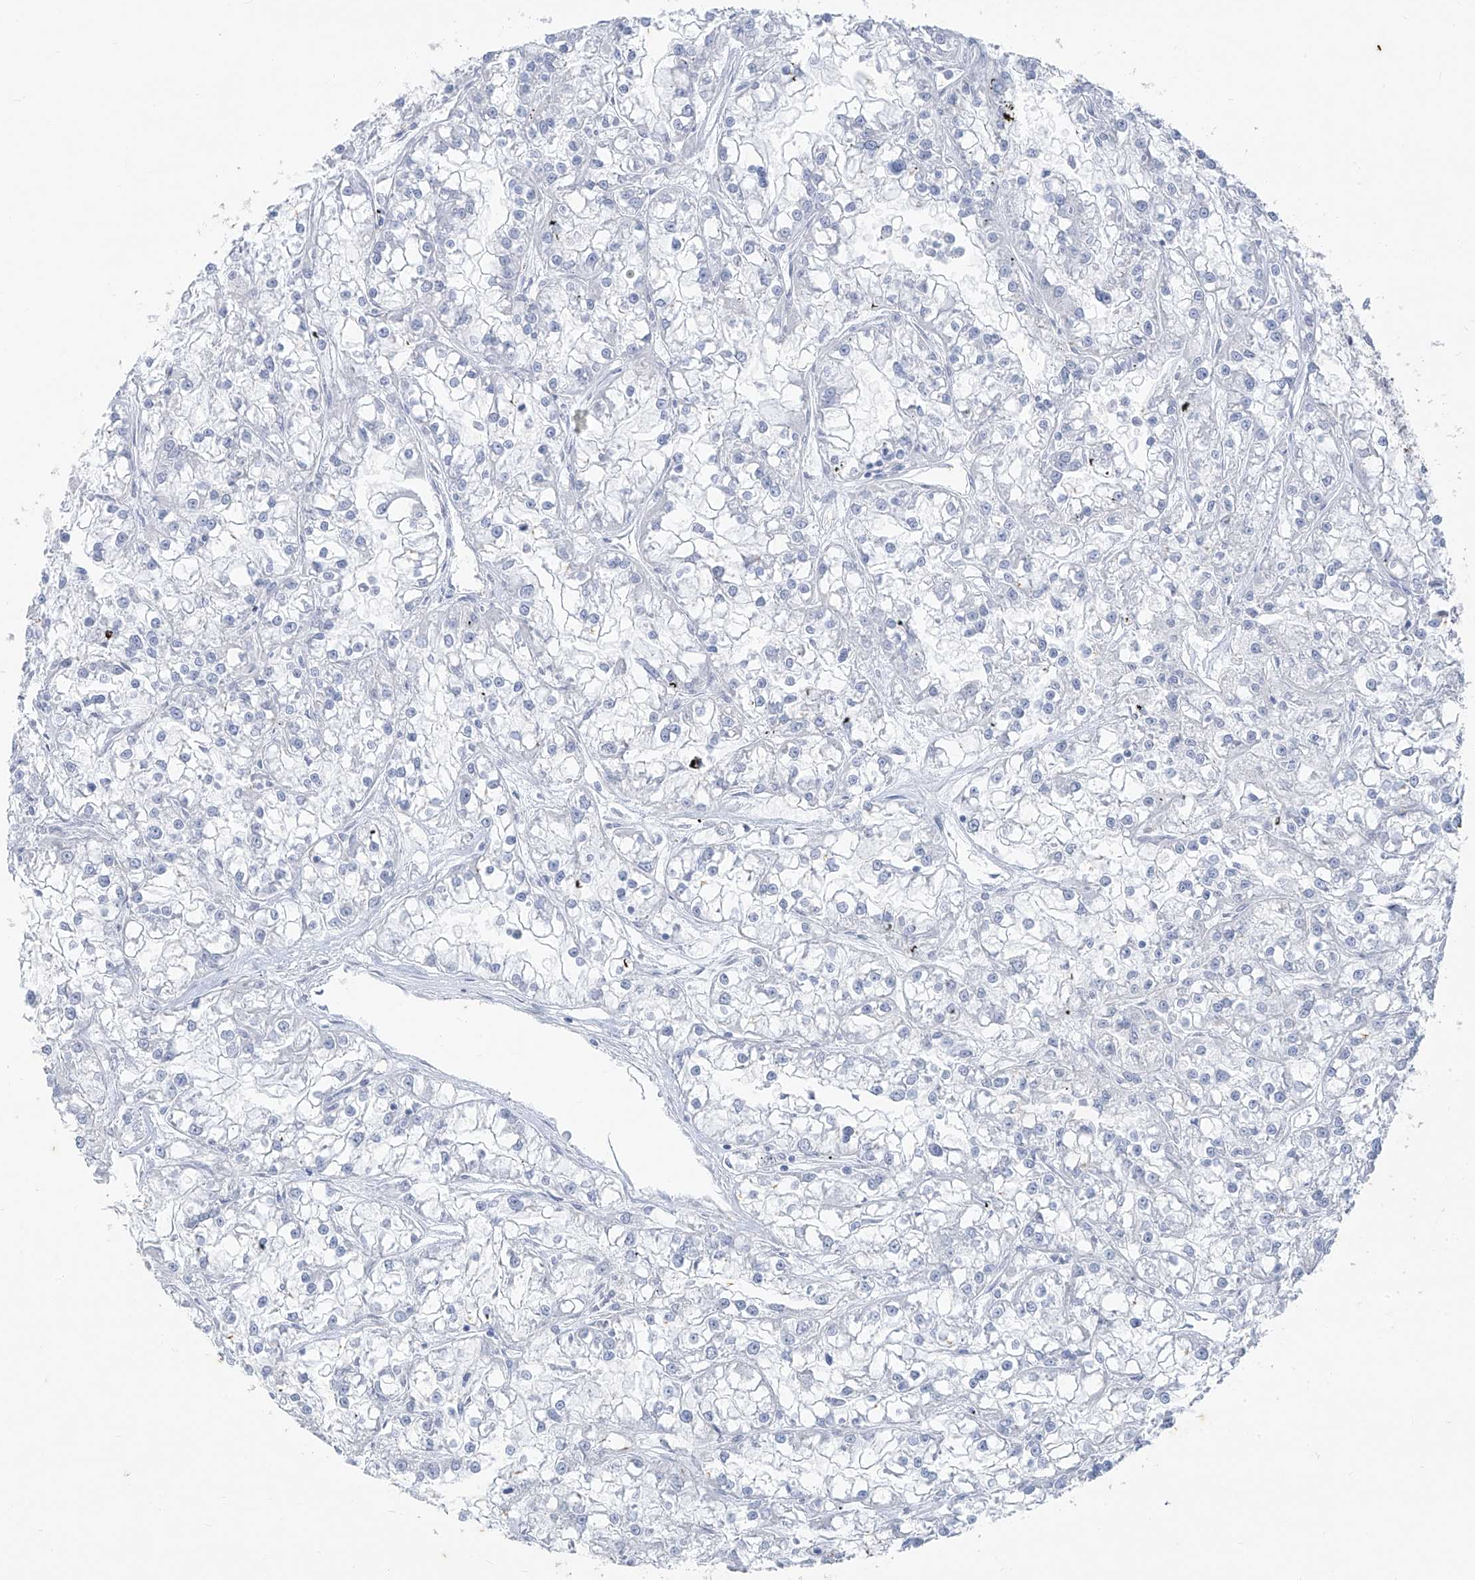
{"staining": {"intensity": "negative", "quantity": "none", "location": "none"}, "tissue": "renal cancer", "cell_type": "Tumor cells", "image_type": "cancer", "snomed": [{"axis": "morphology", "description": "Adenocarcinoma, NOS"}, {"axis": "topography", "description": "Kidney"}], "caption": "Protein analysis of renal cancer exhibits no significant staining in tumor cells. (Immunohistochemistry (ihc), brightfield microscopy, high magnification).", "gene": "CX3CR1", "patient": {"sex": "female", "age": 52}}